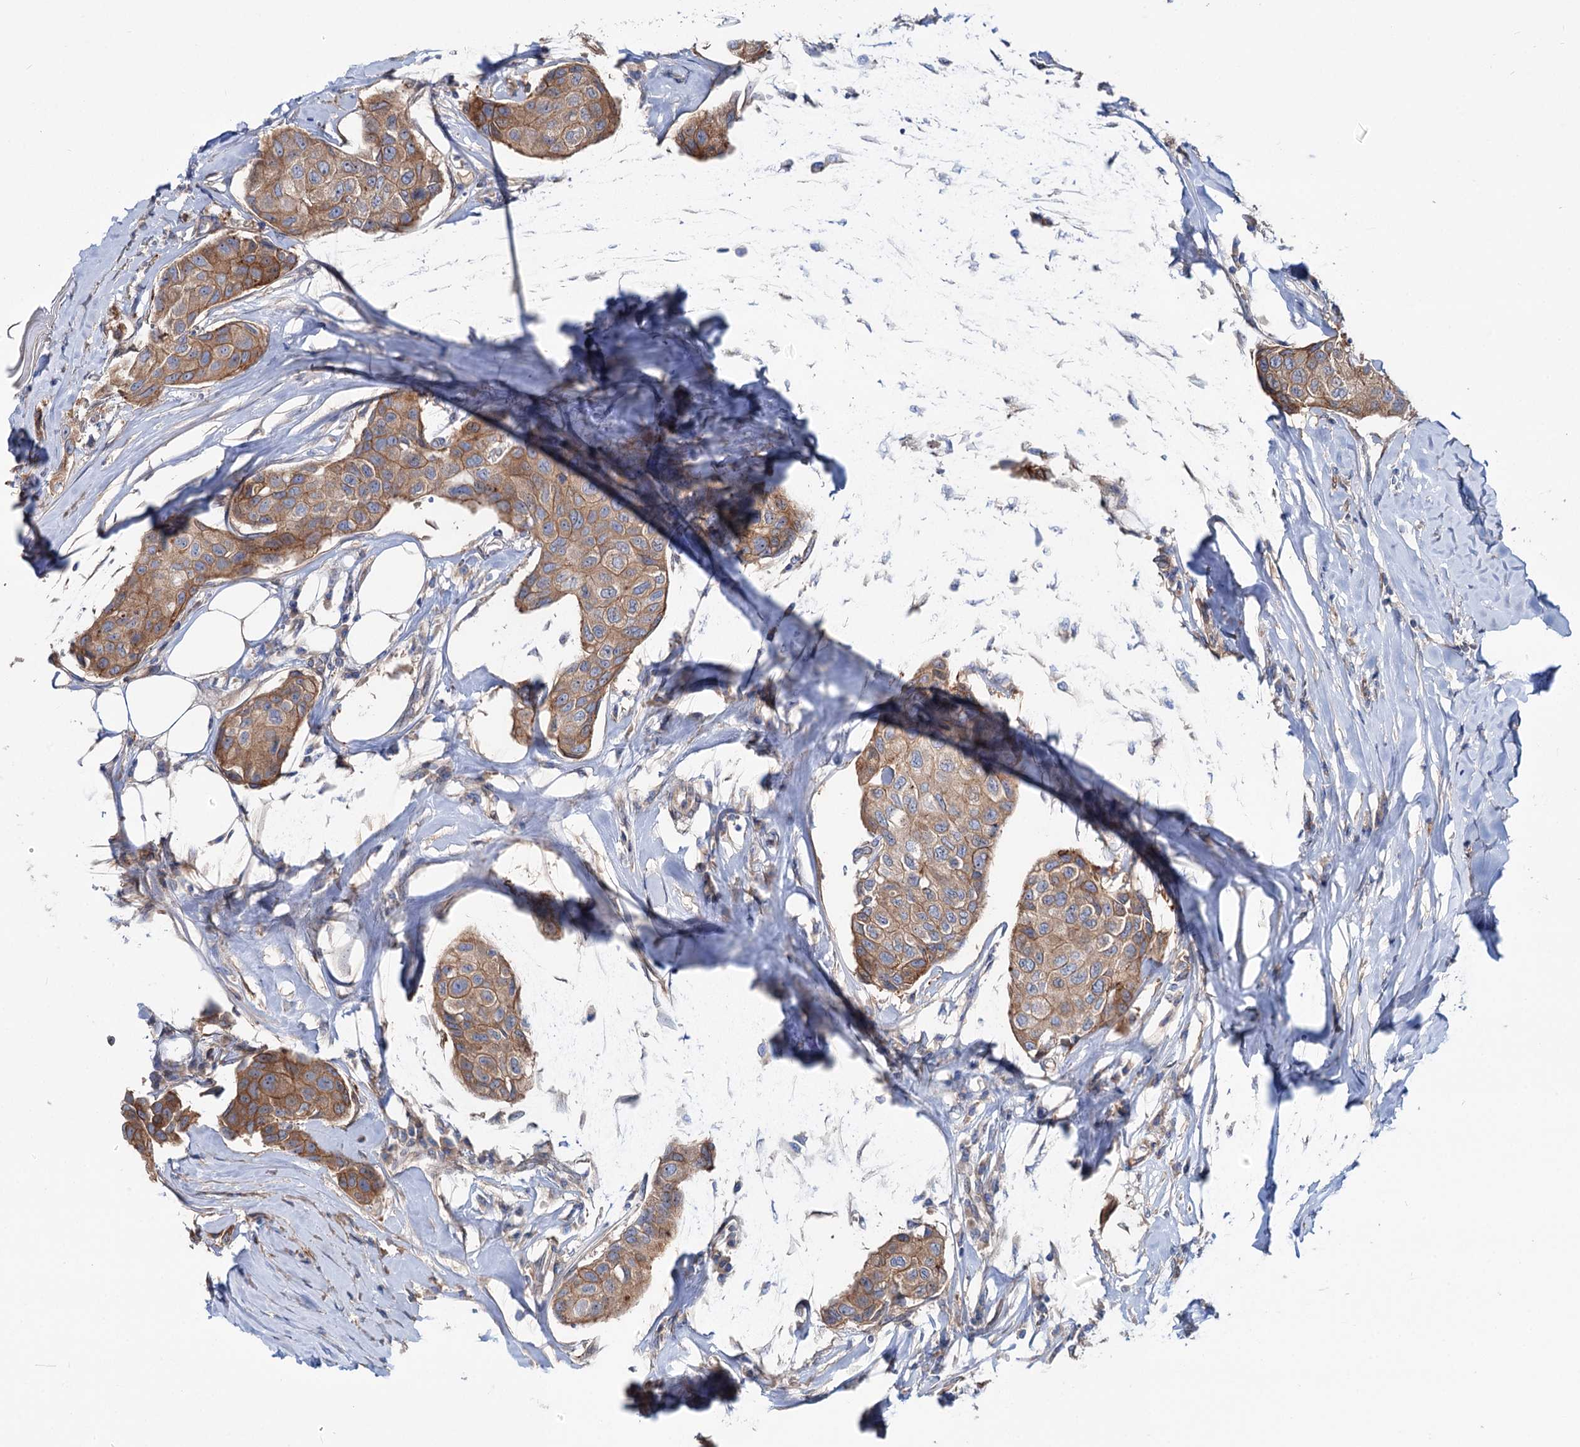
{"staining": {"intensity": "moderate", "quantity": ">75%", "location": "cytoplasmic/membranous"}, "tissue": "breast cancer", "cell_type": "Tumor cells", "image_type": "cancer", "snomed": [{"axis": "morphology", "description": "Duct carcinoma"}, {"axis": "topography", "description": "Breast"}], "caption": "Brown immunohistochemical staining in intraductal carcinoma (breast) demonstrates moderate cytoplasmic/membranous staining in approximately >75% of tumor cells.", "gene": "PTDSS2", "patient": {"sex": "female", "age": 80}}